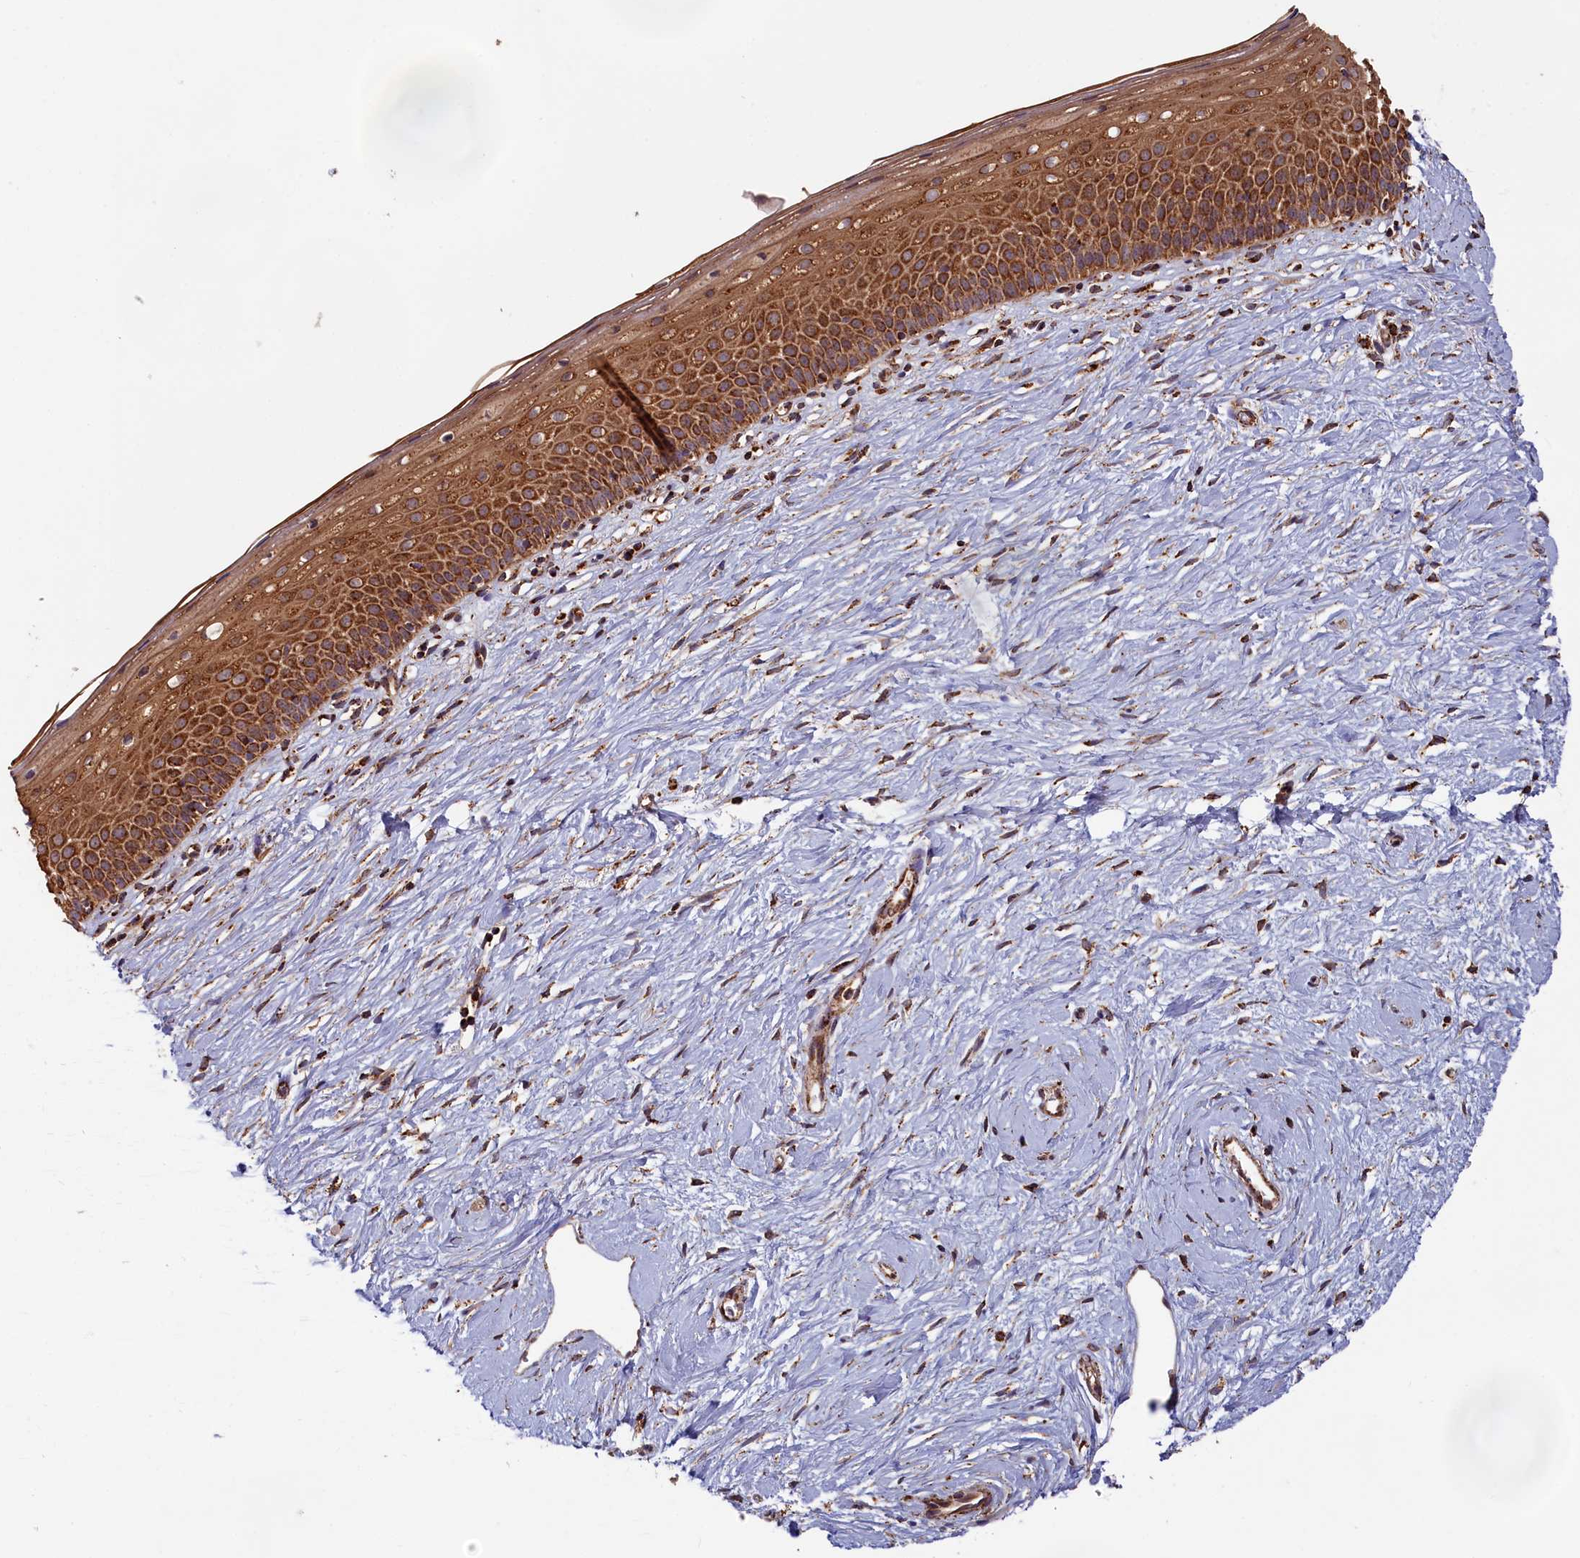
{"staining": {"intensity": "strong", "quantity": ">75%", "location": "cytoplasmic/membranous"}, "tissue": "cervix", "cell_type": "Glandular cells", "image_type": "normal", "snomed": [{"axis": "morphology", "description": "Normal tissue, NOS"}, {"axis": "topography", "description": "Cervix"}], "caption": "Glandular cells demonstrate high levels of strong cytoplasmic/membranous expression in approximately >75% of cells in unremarkable human cervix. (Brightfield microscopy of DAB IHC at high magnification).", "gene": "MACROD1", "patient": {"sex": "female", "age": 57}}